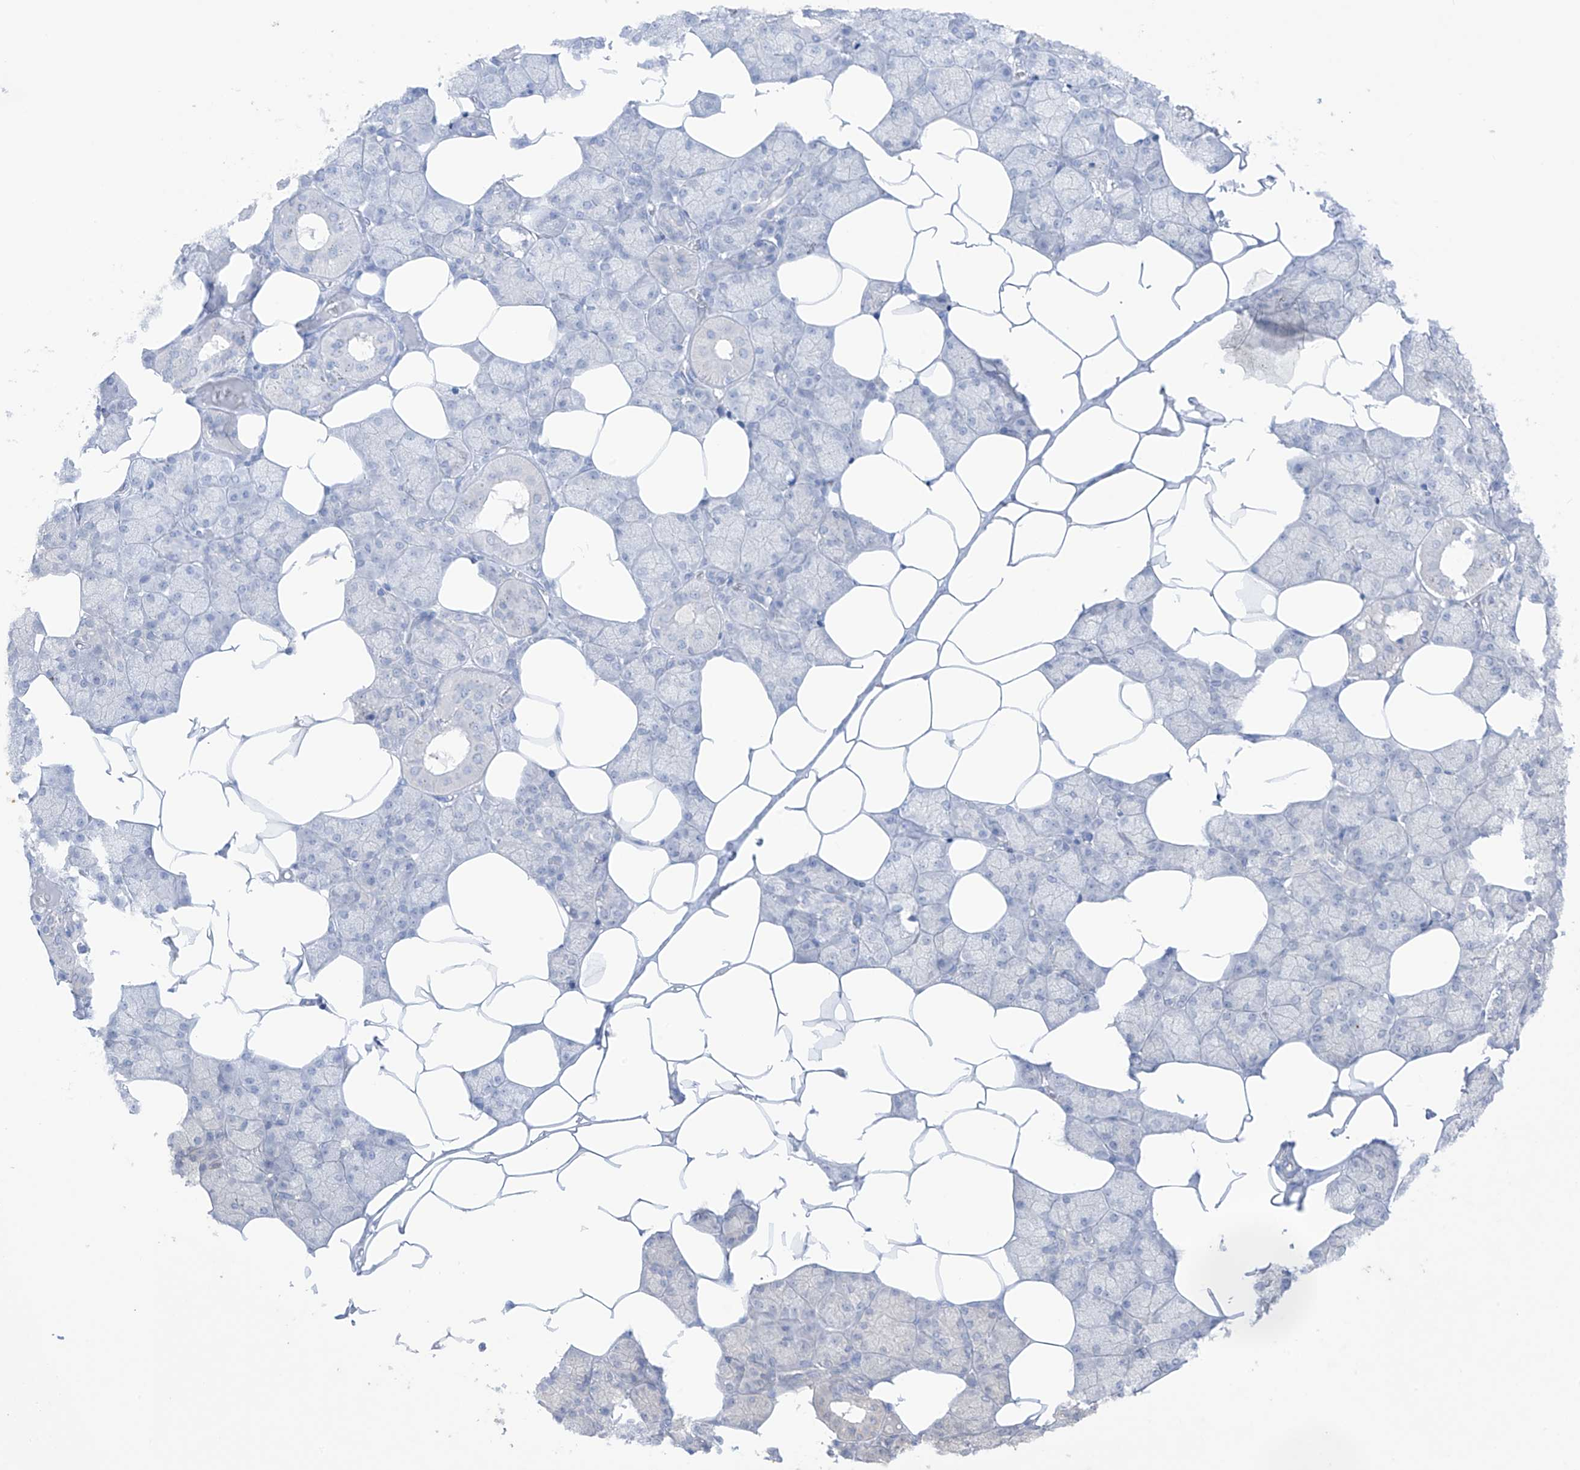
{"staining": {"intensity": "negative", "quantity": "none", "location": "none"}, "tissue": "salivary gland", "cell_type": "Glandular cells", "image_type": "normal", "snomed": [{"axis": "morphology", "description": "Normal tissue, NOS"}, {"axis": "topography", "description": "Salivary gland"}], "caption": "The photomicrograph shows no staining of glandular cells in unremarkable salivary gland.", "gene": "TRMU", "patient": {"sex": "male", "age": 62}}